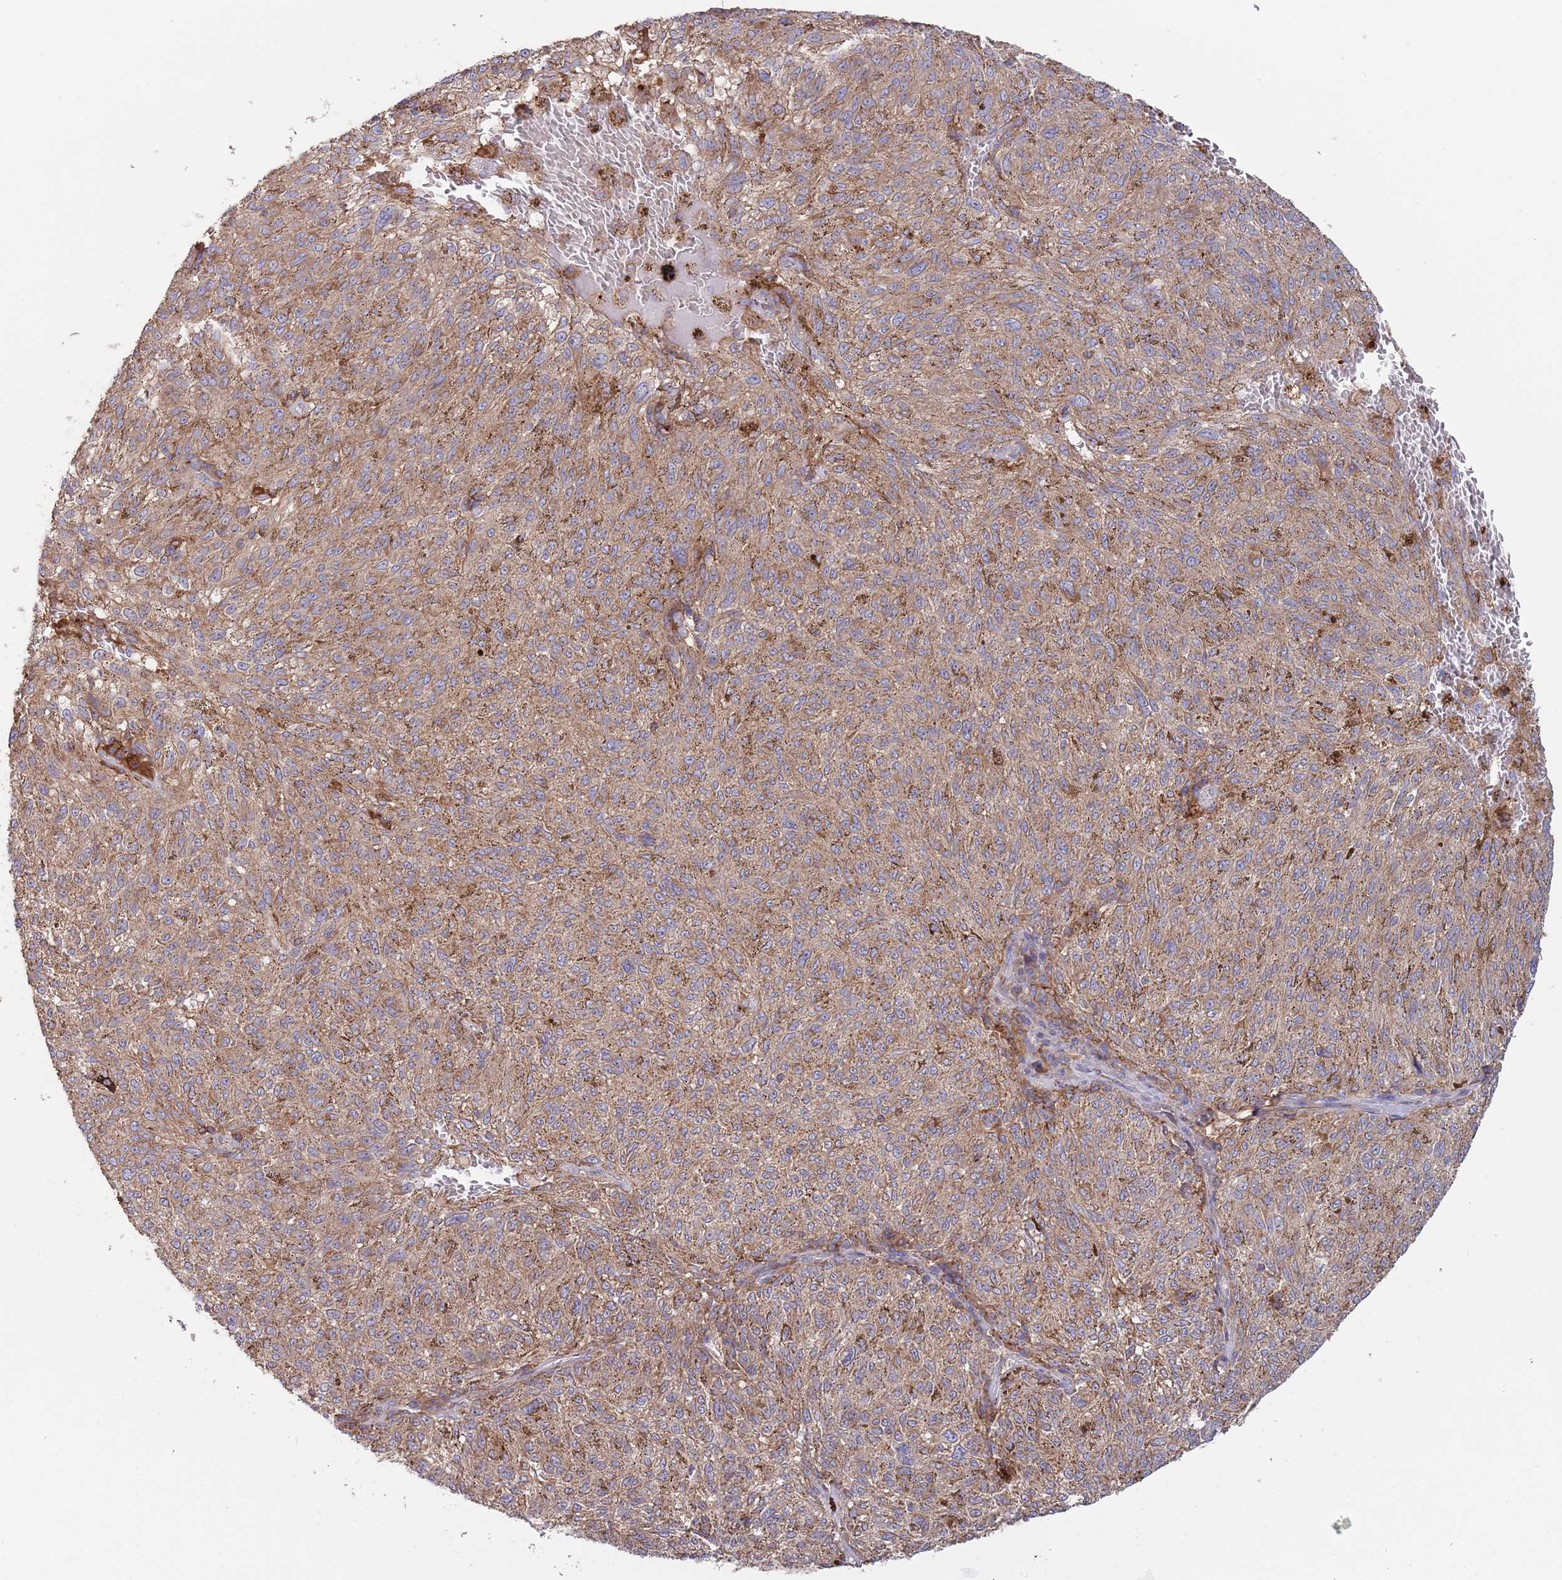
{"staining": {"intensity": "moderate", "quantity": ">75%", "location": "cytoplasmic/membranous"}, "tissue": "melanoma", "cell_type": "Tumor cells", "image_type": "cancer", "snomed": [{"axis": "morphology", "description": "Malignant melanoma, NOS"}, {"axis": "topography", "description": "Skin"}], "caption": "Malignant melanoma stained with immunohistochemistry shows moderate cytoplasmic/membranous positivity in approximately >75% of tumor cells.", "gene": "DDT", "patient": {"sex": "female", "age": 72}}